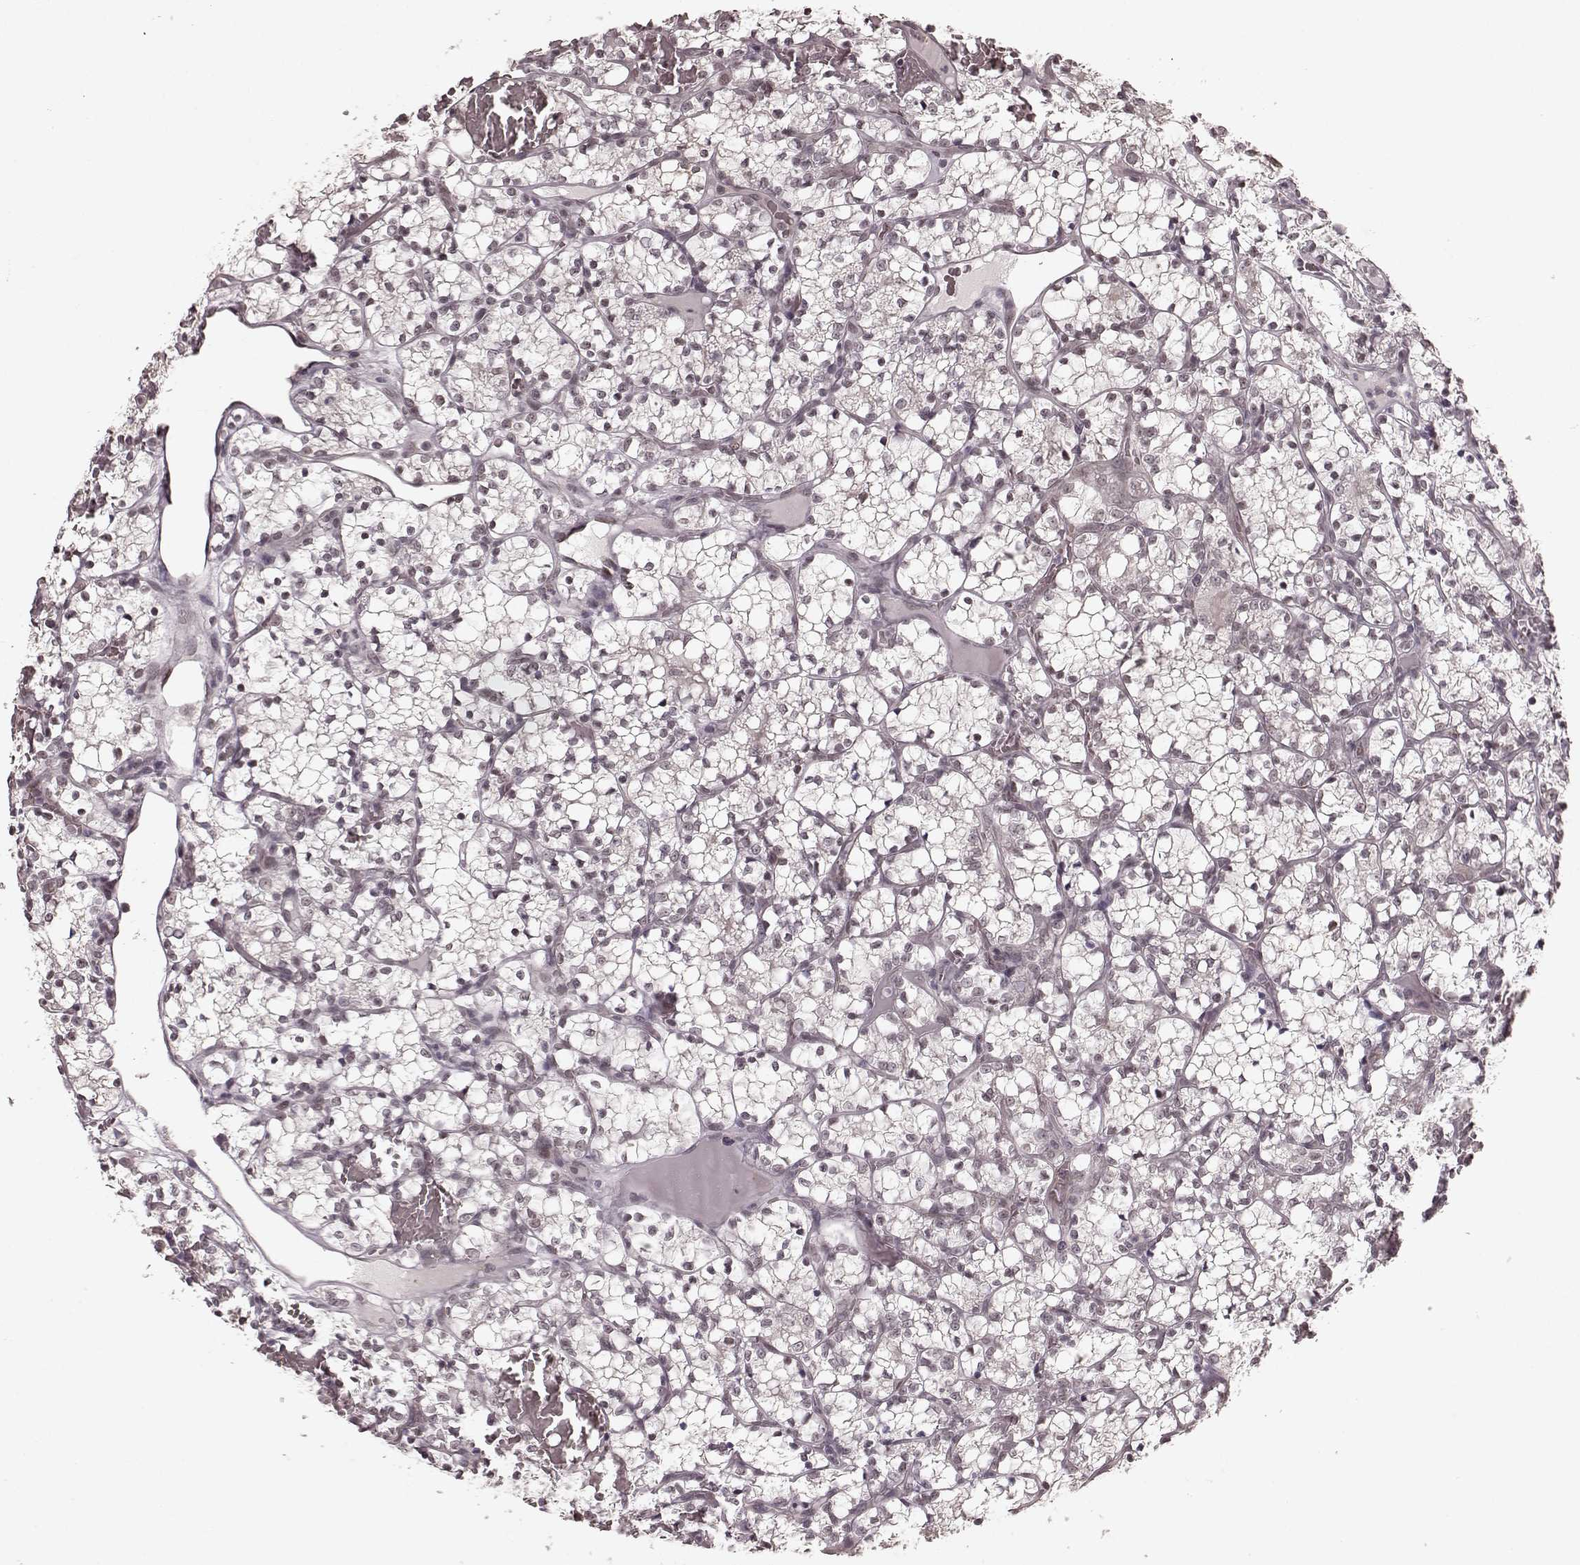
{"staining": {"intensity": "negative", "quantity": "none", "location": "none"}, "tissue": "renal cancer", "cell_type": "Tumor cells", "image_type": "cancer", "snomed": [{"axis": "morphology", "description": "Adenocarcinoma, NOS"}, {"axis": "topography", "description": "Kidney"}], "caption": "An immunohistochemistry histopathology image of renal cancer (adenocarcinoma) is shown. There is no staining in tumor cells of renal cancer (adenocarcinoma).", "gene": "PLCB4", "patient": {"sex": "female", "age": 69}}